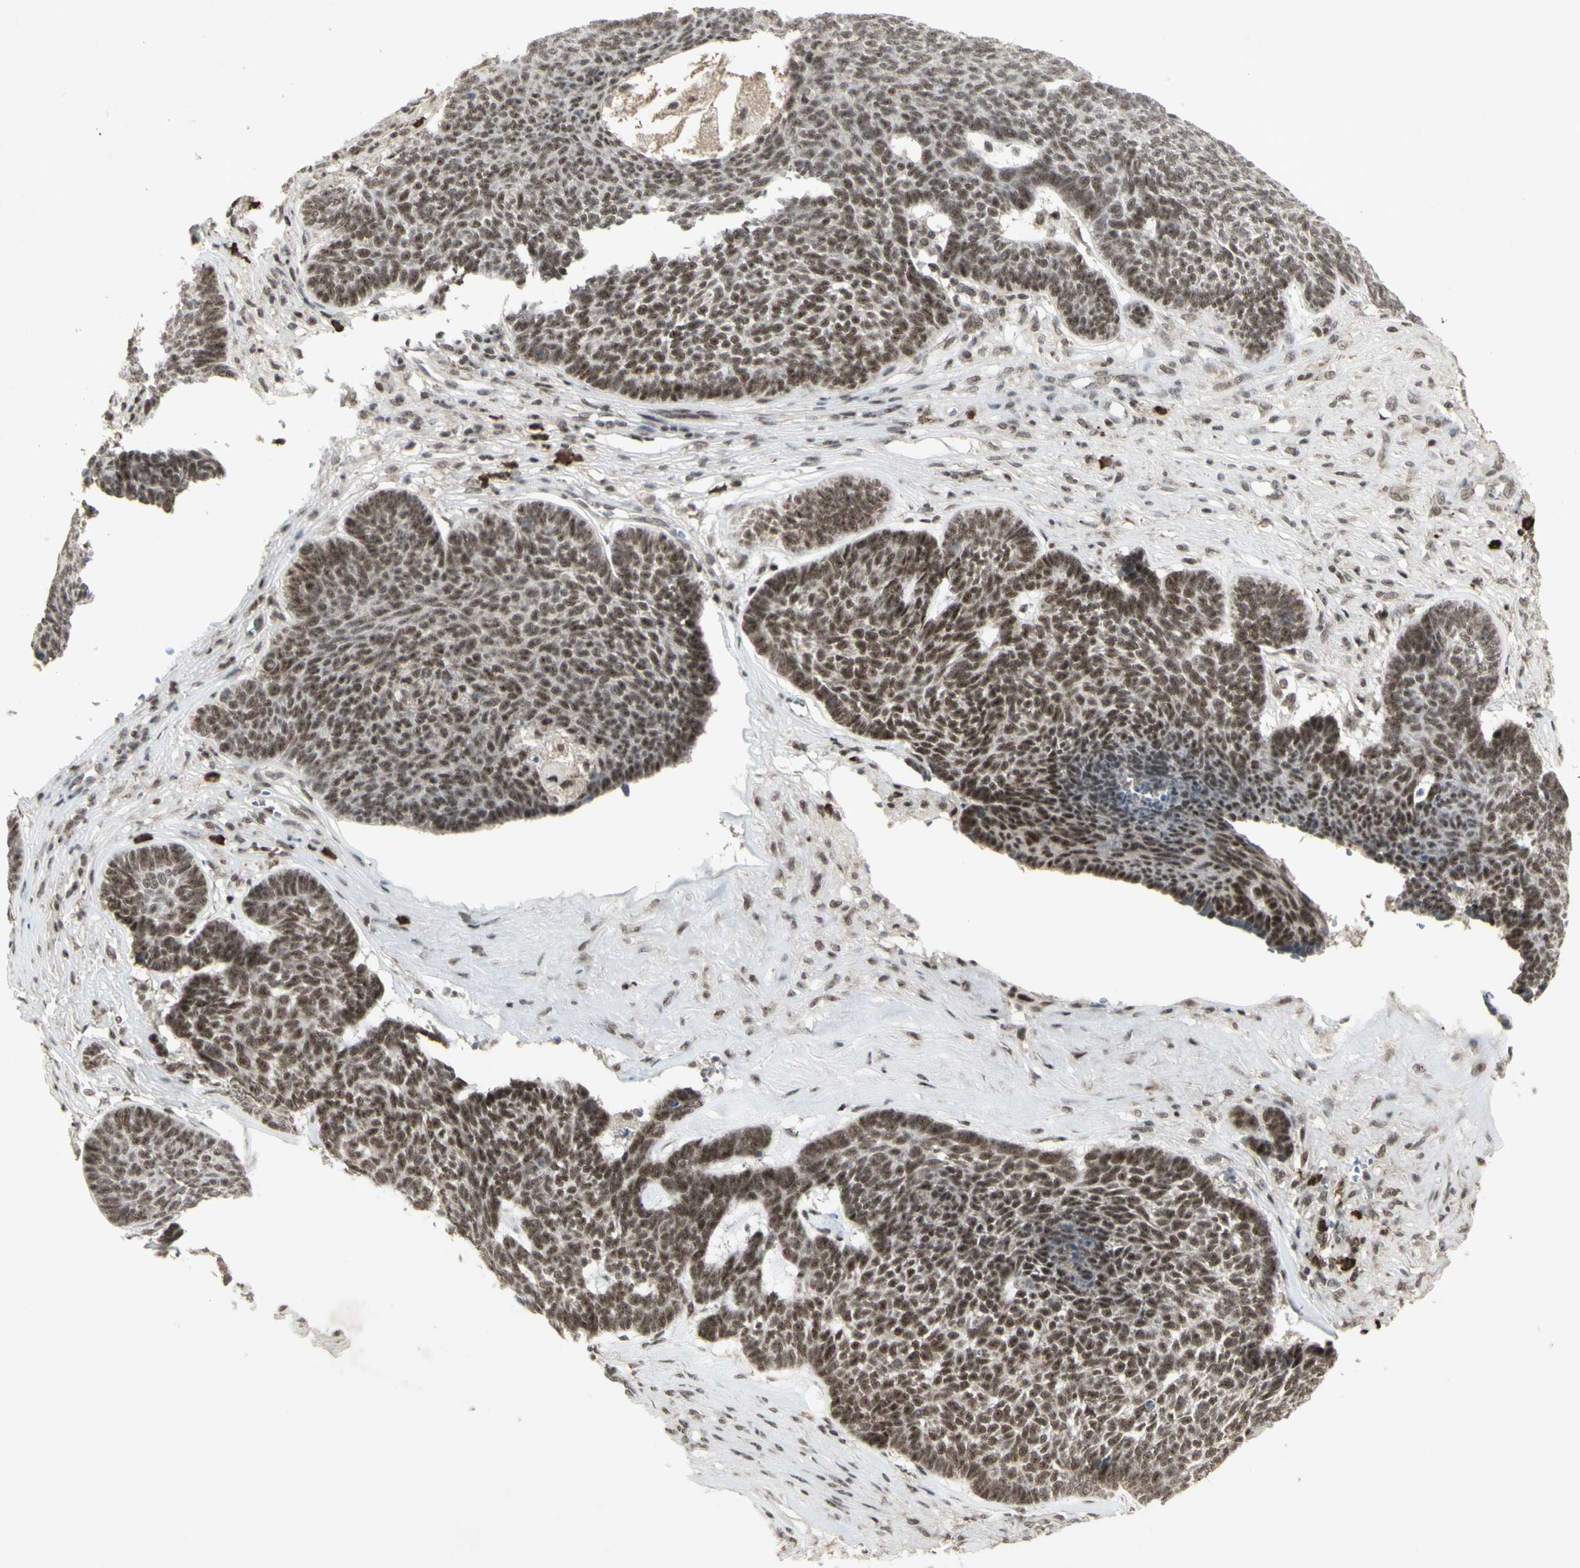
{"staining": {"intensity": "moderate", "quantity": ">75%", "location": "nuclear"}, "tissue": "skin cancer", "cell_type": "Tumor cells", "image_type": "cancer", "snomed": [{"axis": "morphology", "description": "Basal cell carcinoma"}, {"axis": "topography", "description": "Skin"}], "caption": "Skin cancer (basal cell carcinoma) stained with a brown dye shows moderate nuclear positive positivity in approximately >75% of tumor cells.", "gene": "CCNT1", "patient": {"sex": "male", "age": 84}}